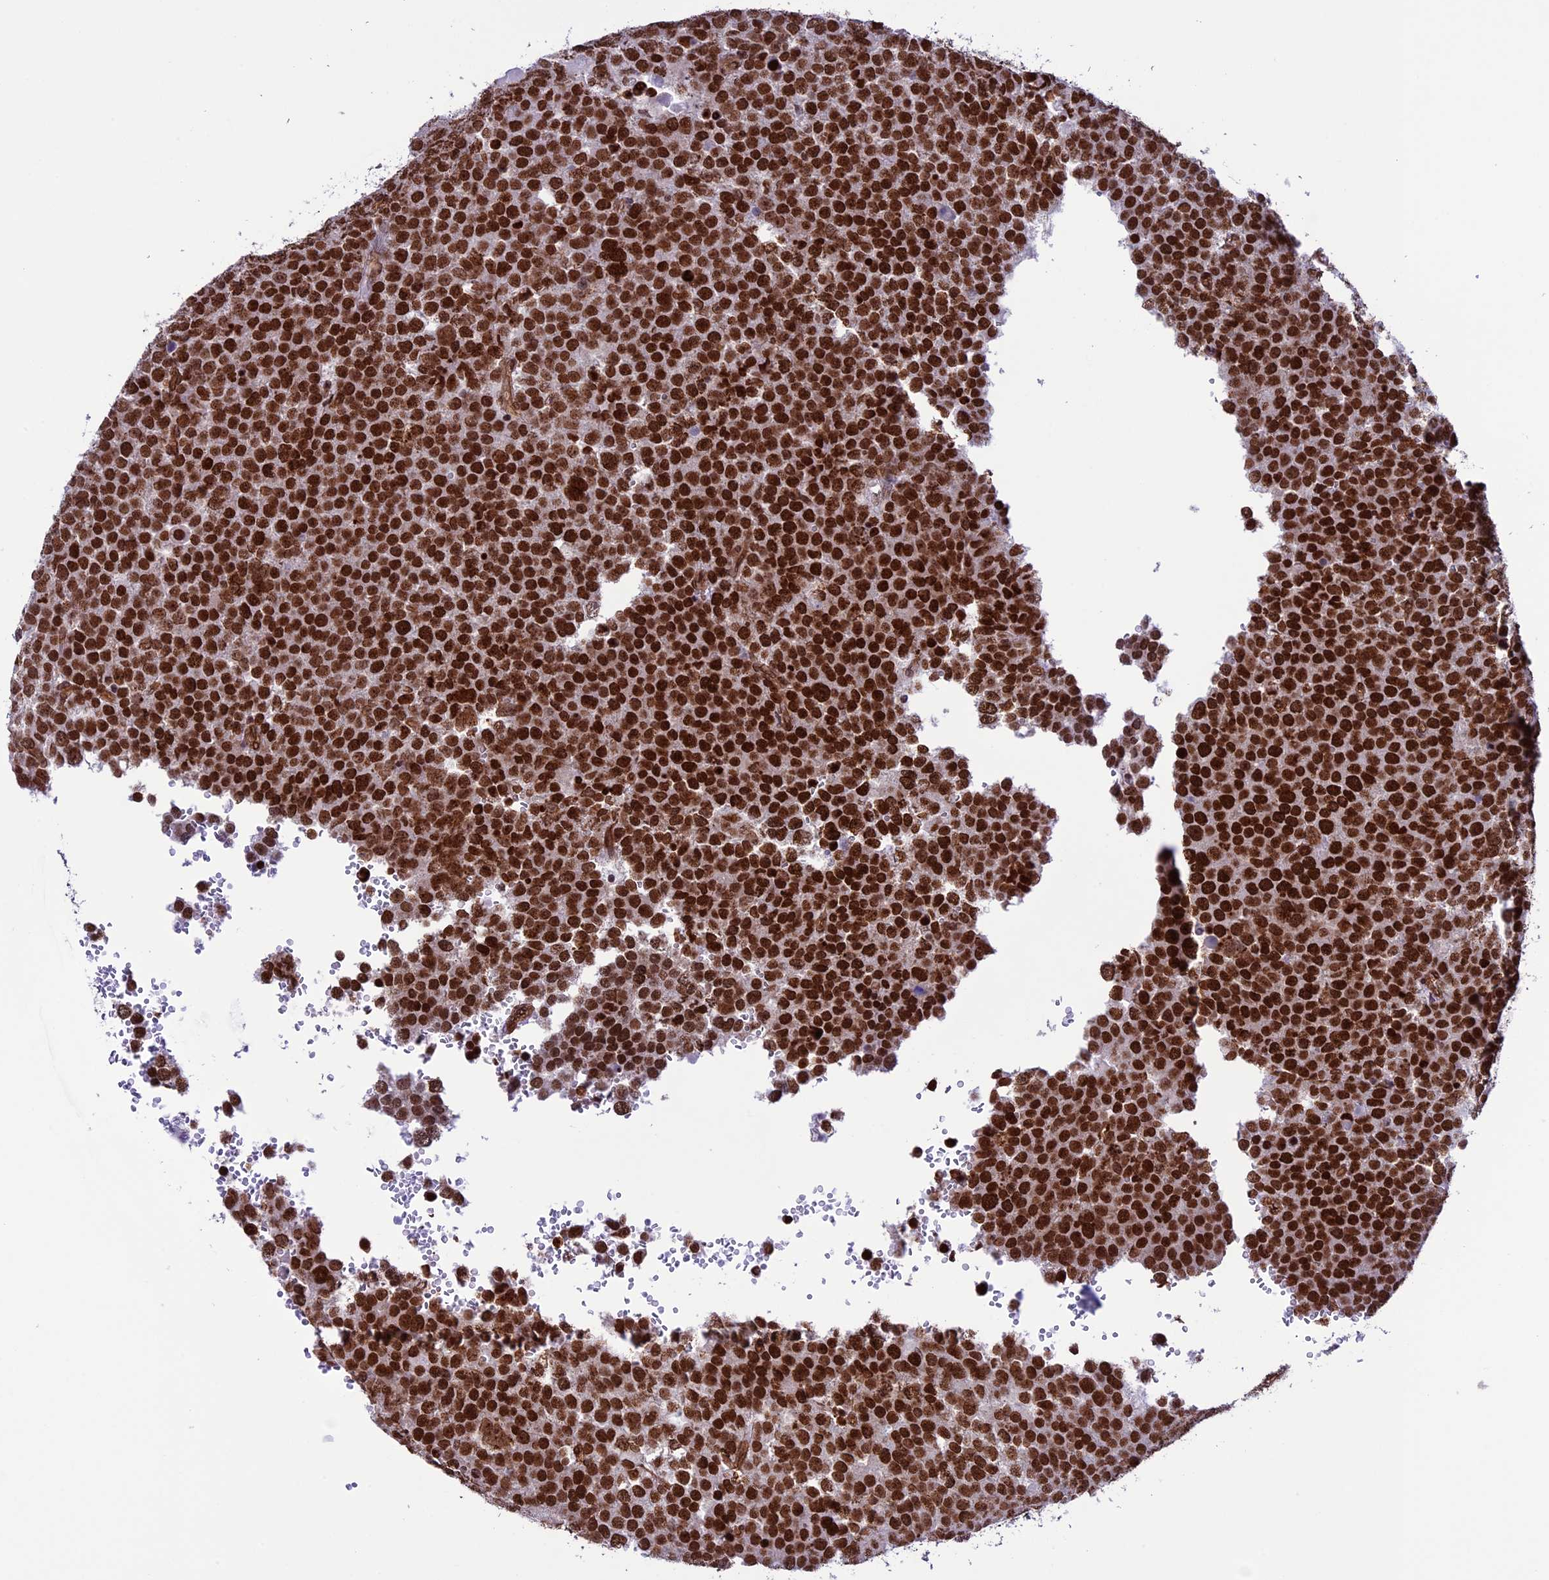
{"staining": {"intensity": "strong", "quantity": ">75%", "location": "nuclear"}, "tissue": "testis cancer", "cell_type": "Tumor cells", "image_type": "cancer", "snomed": [{"axis": "morphology", "description": "Seminoma, NOS"}, {"axis": "topography", "description": "Testis"}], "caption": "Protein expression analysis of testis cancer demonstrates strong nuclear expression in about >75% of tumor cells.", "gene": "MPHOSPH8", "patient": {"sex": "male", "age": 71}}